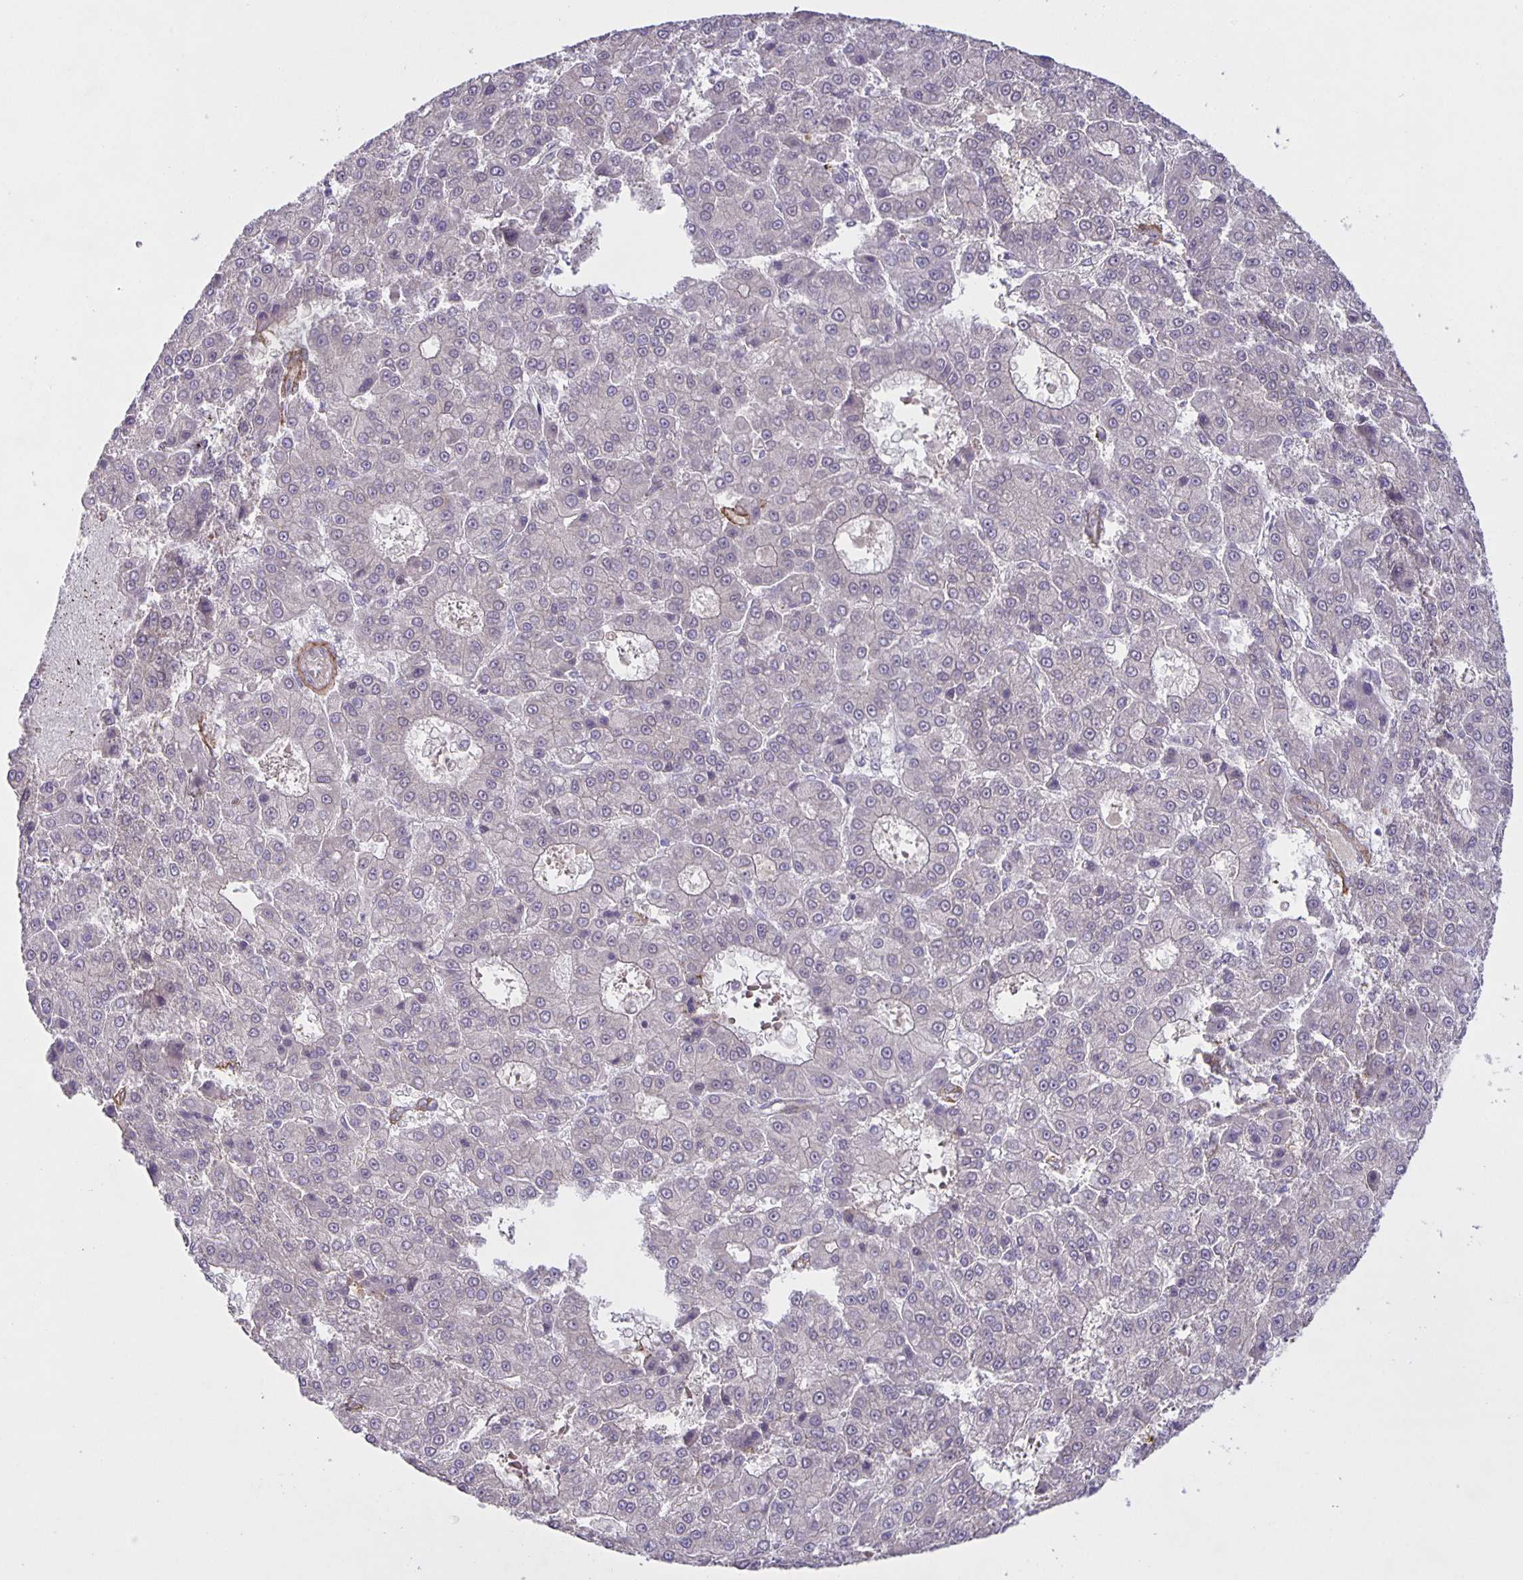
{"staining": {"intensity": "negative", "quantity": "none", "location": "none"}, "tissue": "liver cancer", "cell_type": "Tumor cells", "image_type": "cancer", "snomed": [{"axis": "morphology", "description": "Carcinoma, Hepatocellular, NOS"}, {"axis": "topography", "description": "Liver"}], "caption": "DAB immunohistochemical staining of liver cancer exhibits no significant staining in tumor cells. The staining was performed using DAB to visualize the protein expression in brown, while the nuclei were stained in blue with hematoxylin (Magnification: 20x).", "gene": "SRCIN1", "patient": {"sex": "male", "age": 70}}